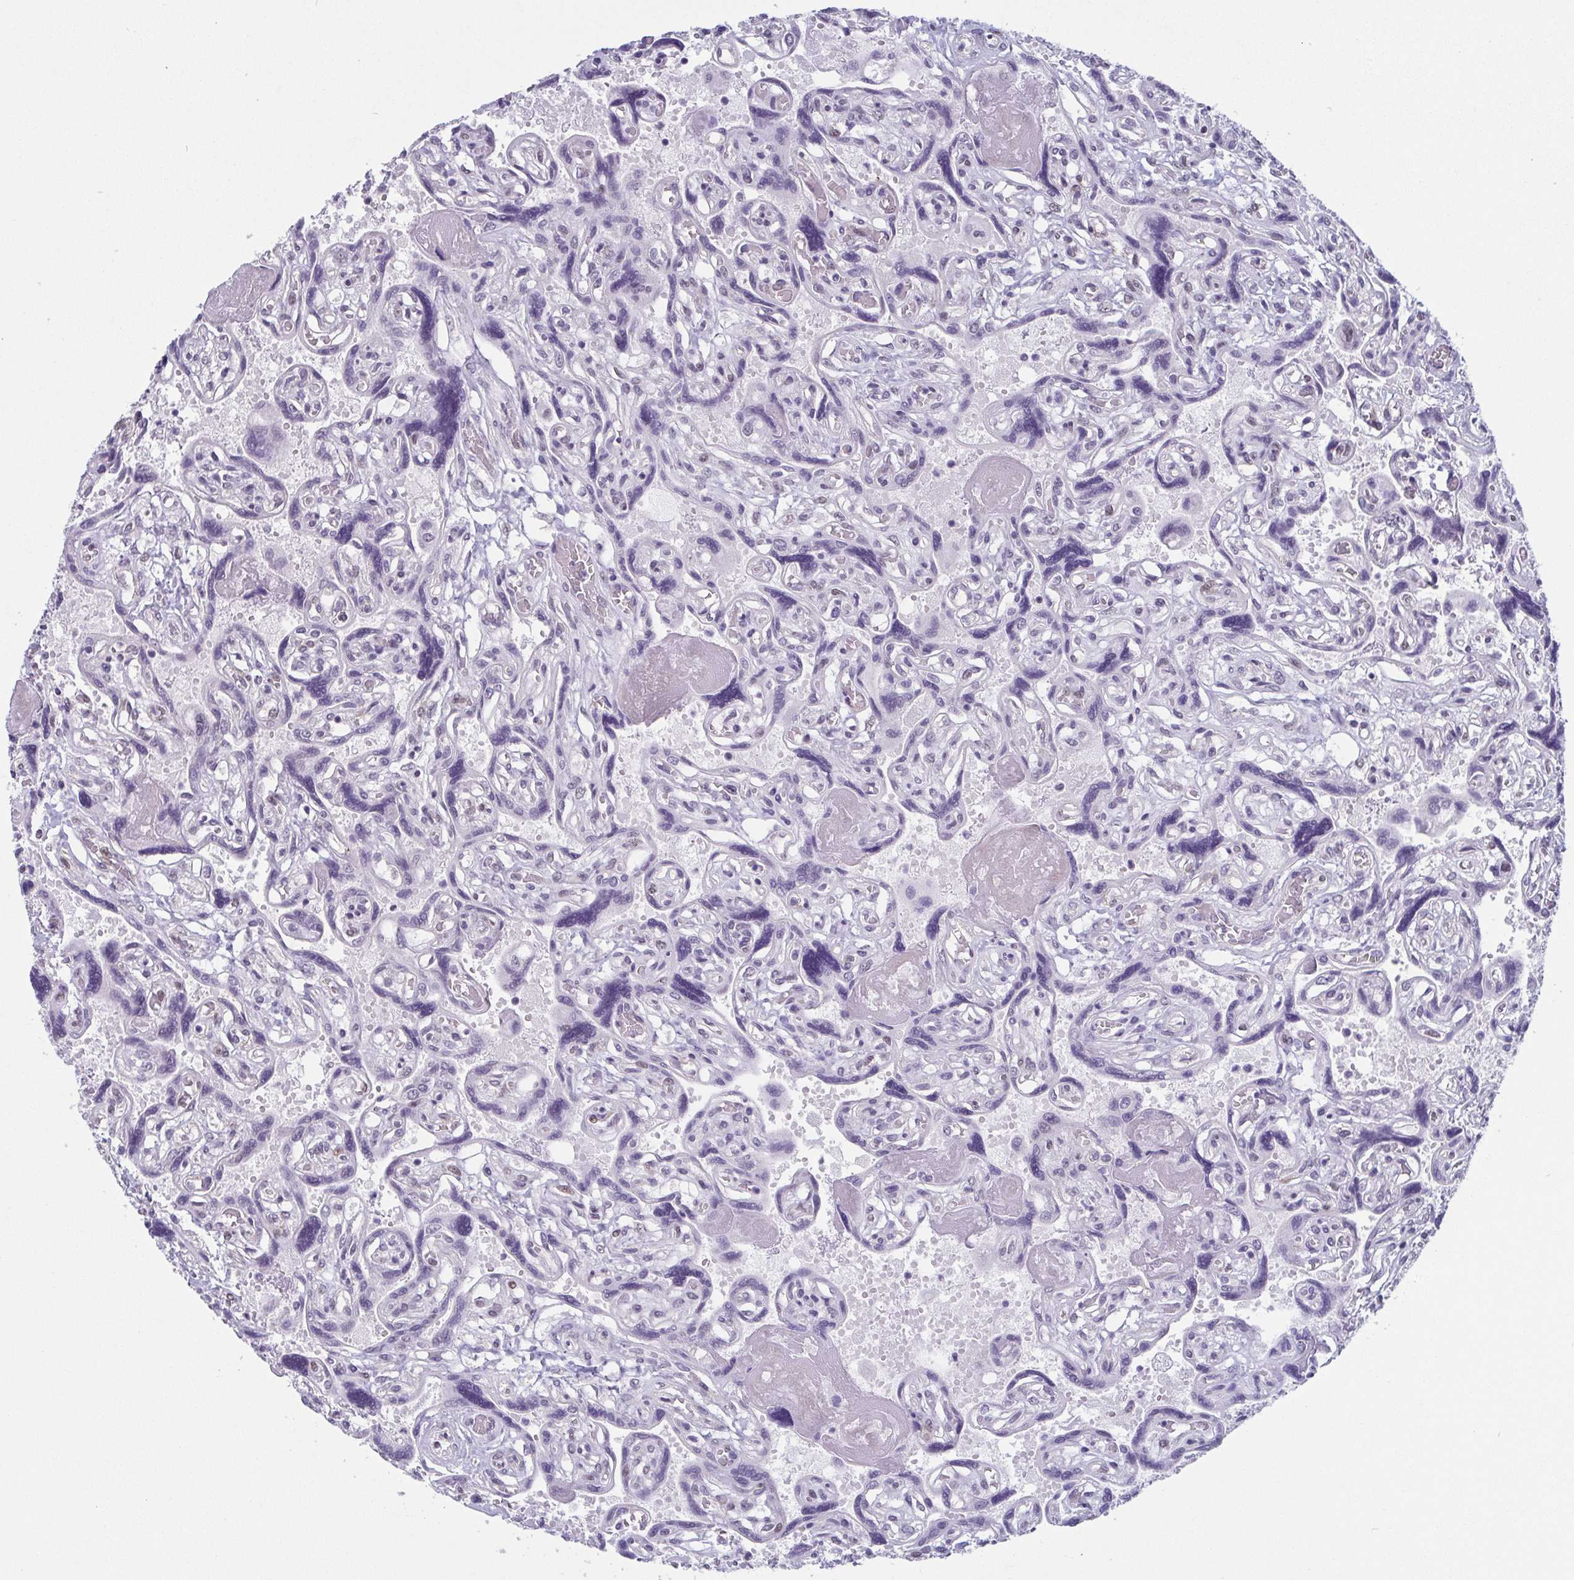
{"staining": {"intensity": "weak", "quantity": "<25%", "location": "nuclear"}, "tissue": "placenta", "cell_type": "Decidual cells", "image_type": "normal", "snomed": [{"axis": "morphology", "description": "Normal tissue, NOS"}, {"axis": "topography", "description": "Placenta"}], "caption": "An image of human placenta is negative for staining in decidual cells. The staining was performed using DAB (3,3'-diaminobenzidine) to visualize the protein expression in brown, while the nuclei were stained in blue with hematoxylin (Magnification: 20x).", "gene": "TMEM92", "patient": {"sex": "female", "age": 32}}